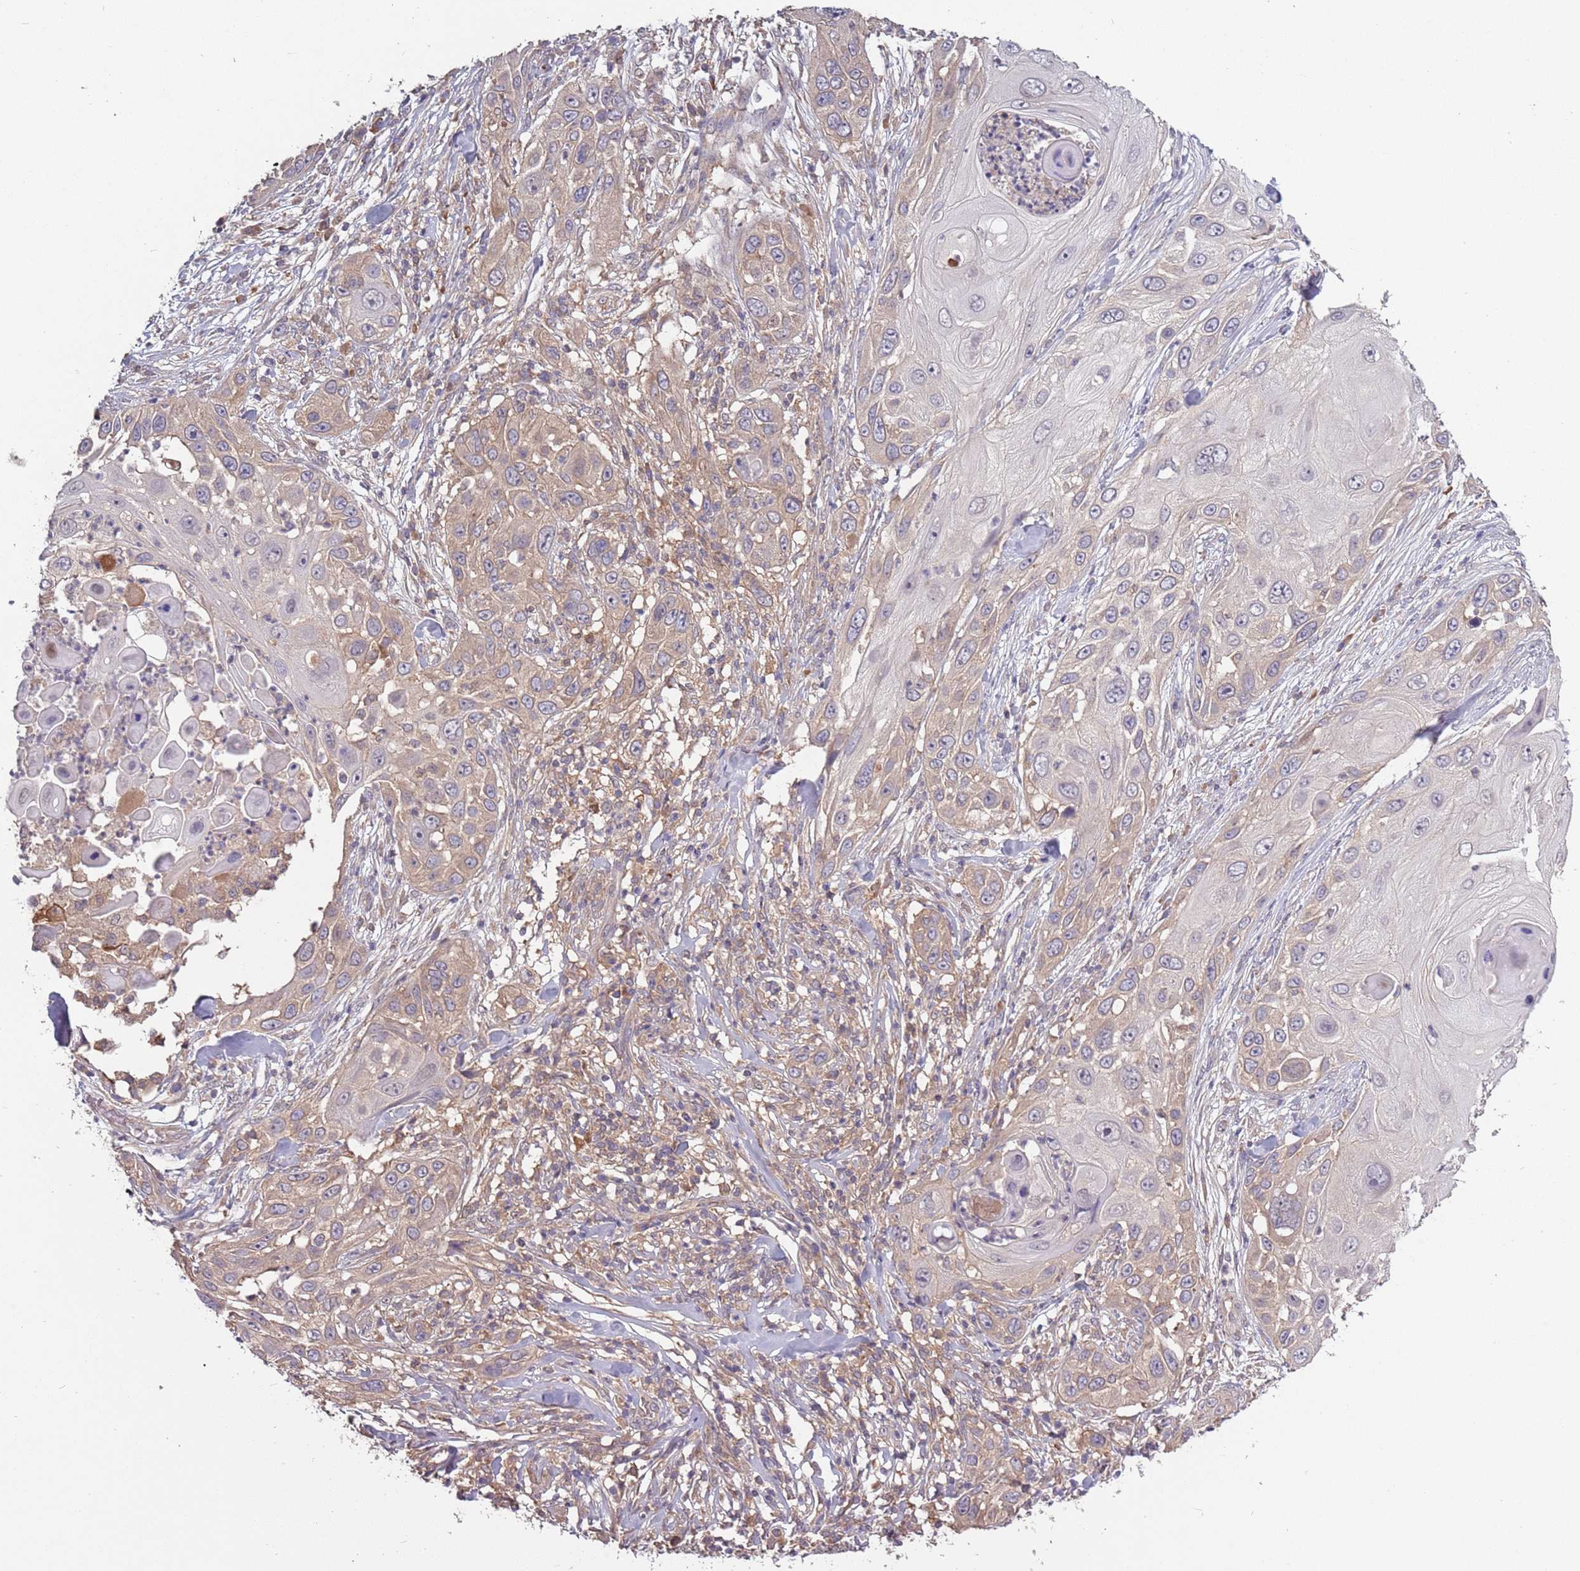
{"staining": {"intensity": "weak", "quantity": "25%-75%", "location": "cytoplasmic/membranous"}, "tissue": "skin cancer", "cell_type": "Tumor cells", "image_type": "cancer", "snomed": [{"axis": "morphology", "description": "Squamous cell carcinoma, NOS"}, {"axis": "topography", "description": "Skin"}], "caption": "This photomicrograph displays skin squamous cell carcinoma stained with immunohistochemistry (IHC) to label a protein in brown. The cytoplasmic/membranous of tumor cells show weak positivity for the protein. Nuclei are counter-stained blue.", "gene": "USP32", "patient": {"sex": "female", "age": 44}}